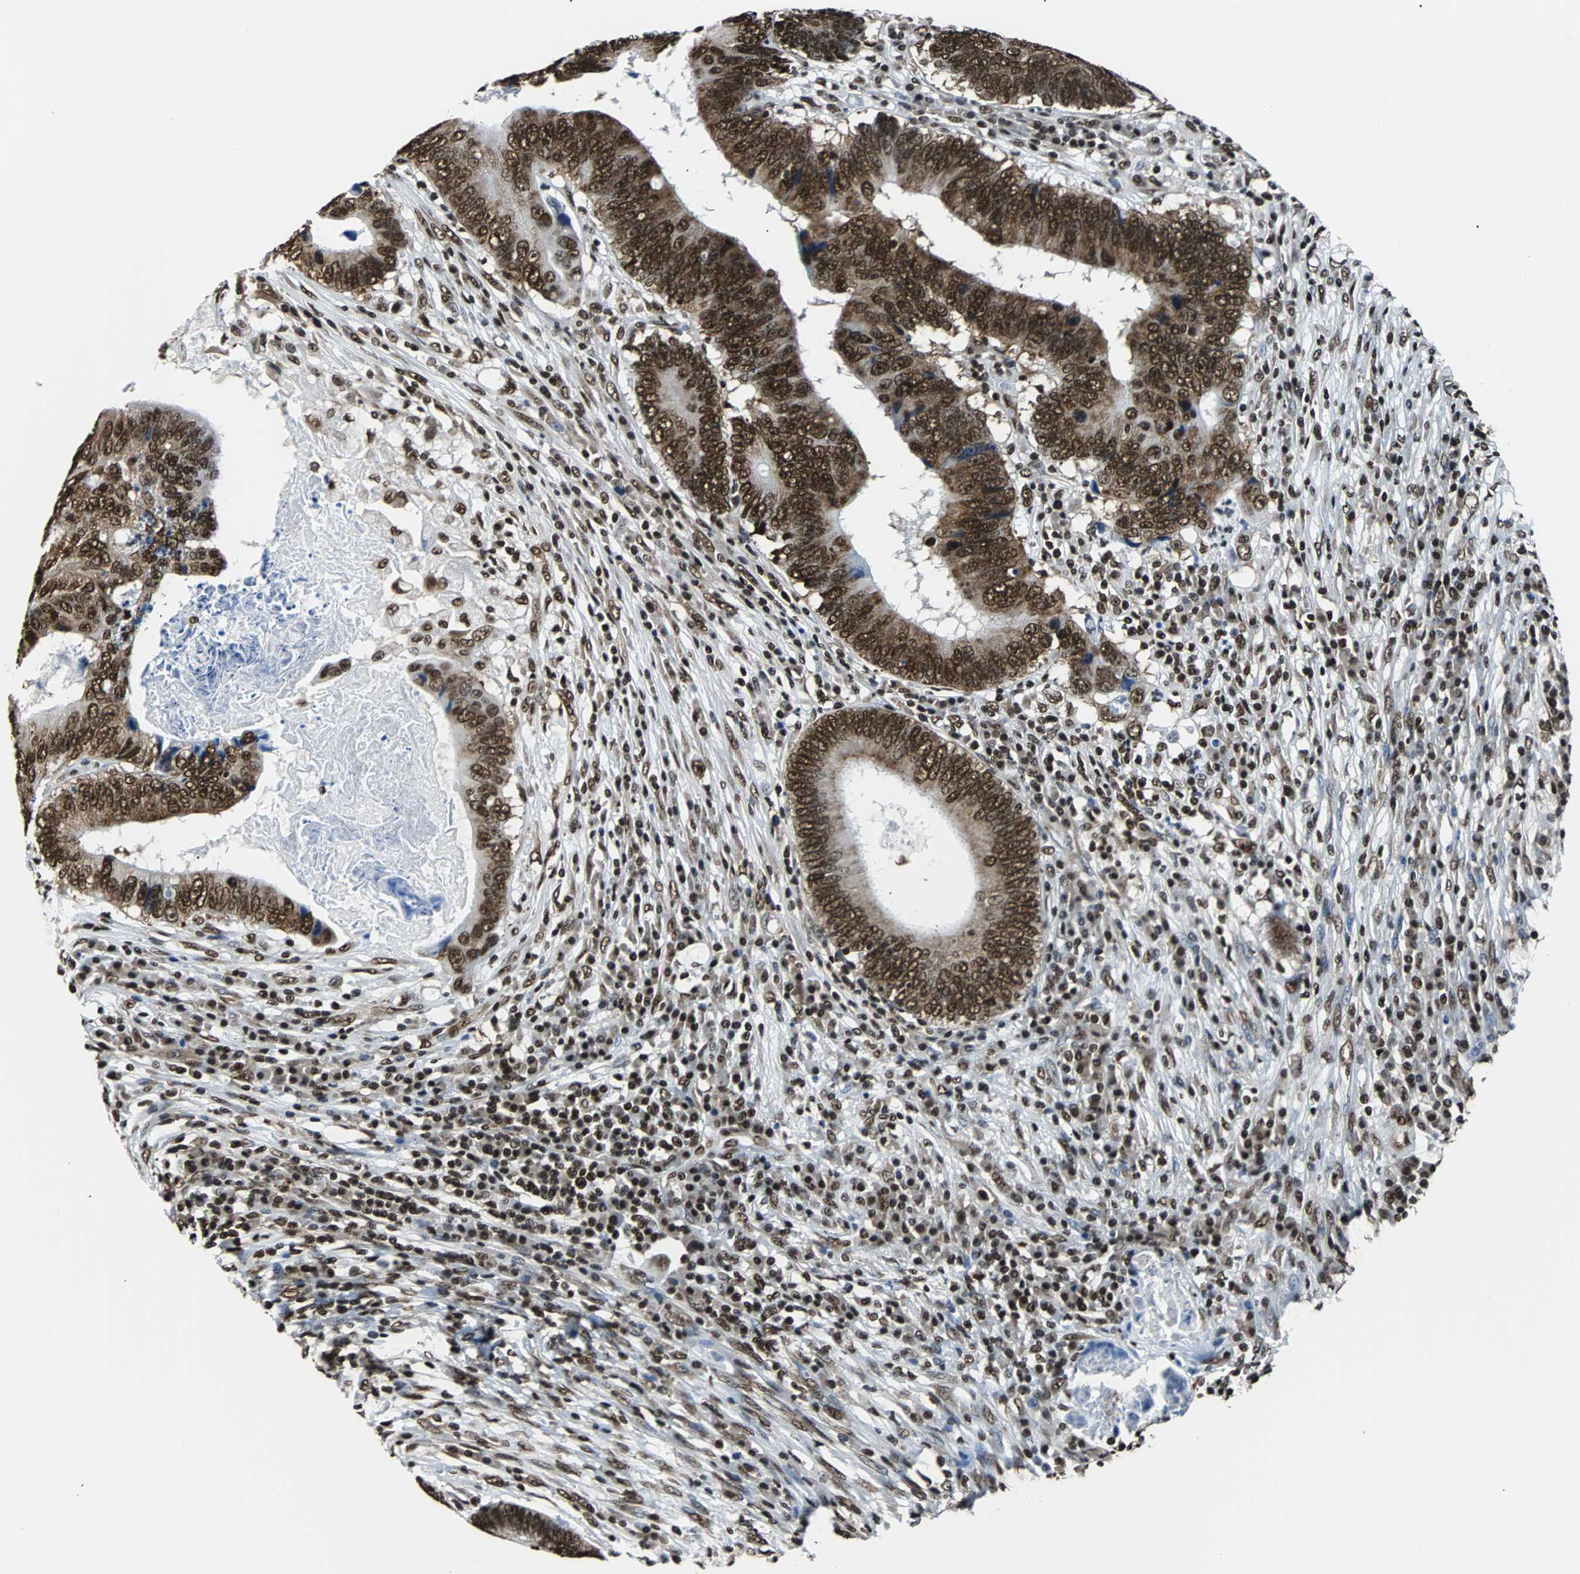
{"staining": {"intensity": "strong", "quantity": ">75%", "location": "cytoplasmic/membranous,nuclear"}, "tissue": "colorectal cancer", "cell_type": "Tumor cells", "image_type": "cancer", "snomed": [{"axis": "morphology", "description": "Adenocarcinoma, NOS"}, {"axis": "topography", "description": "Colon"}], "caption": "Strong cytoplasmic/membranous and nuclear protein expression is seen in approximately >75% of tumor cells in adenocarcinoma (colorectal). The protein of interest is stained brown, and the nuclei are stained in blue (DAB (3,3'-diaminobenzidine) IHC with brightfield microscopy, high magnification).", "gene": "FUBP1", "patient": {"sex": "female", "age": 78}}